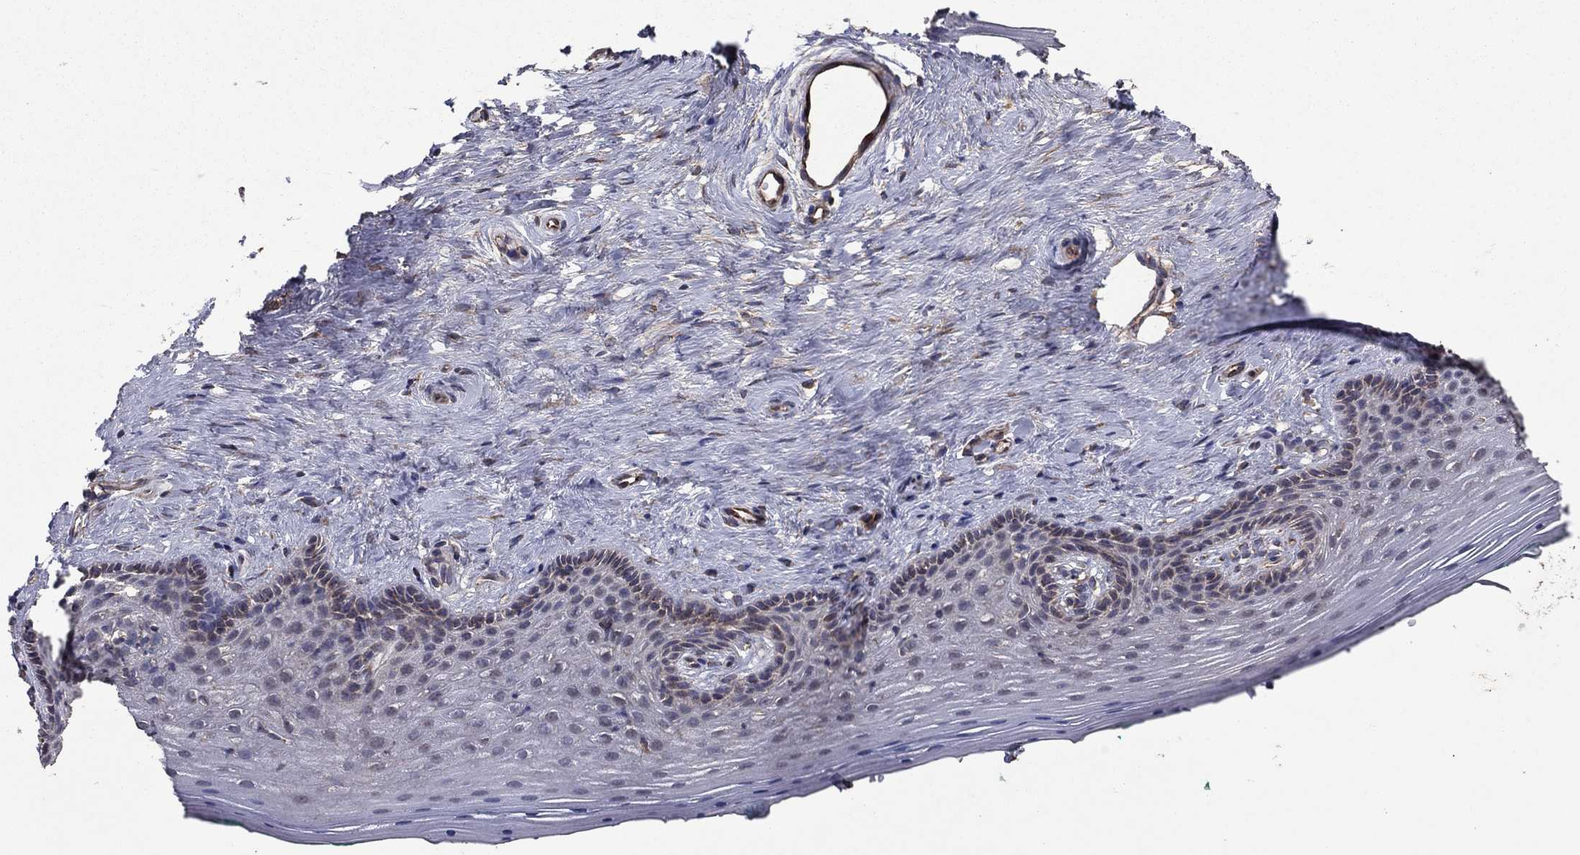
{"staining": {"intensity": "negative", "quantity": "none", "location": "none"}, "tissue": "vagina", "cell_type": "Squamous epithelial cells", "image_type": "normal", "snomed": [{"axis": "morphology", "description": "Normal tissue, NOS"}, {"axis": "topography", "description": "Vagina"}], "caption": "DAB (3,3'-diaminobenzidine) immunohistochemical staining of normal human vagina shows no significant staining in squamous epithelial cells.", "gene": "FLT4", "patient": {"sex": "female", "age": 45}}